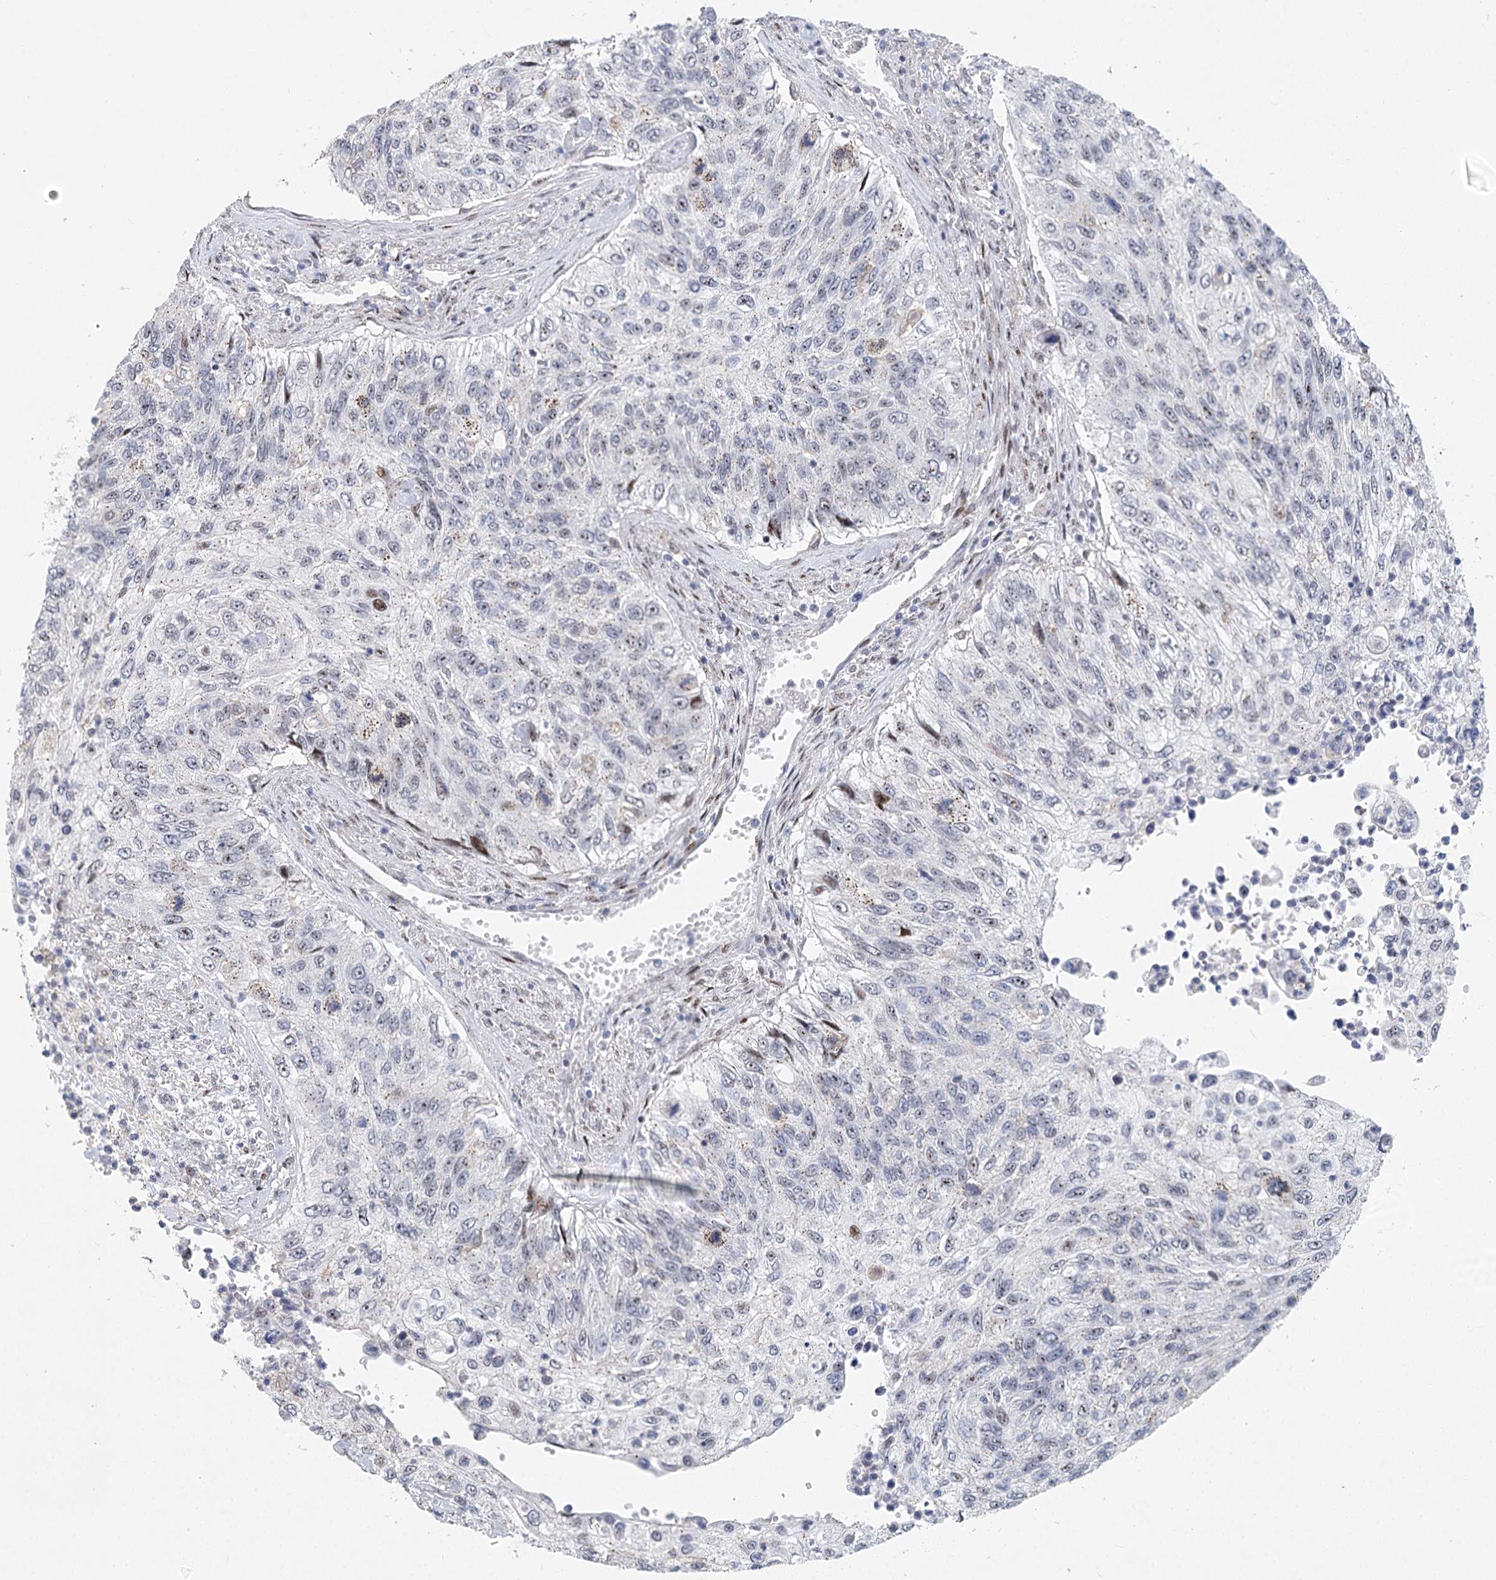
{"staining": {"intensity": "moderate", "quantity": "<25%", "location": "cytoplasmic/membranous,nuclear"}, "tissue": "urothelial cancer", "cell_type": "Tumor cells", "image_type": "cancer", "snomed": [{"axis": "morphology", "description": "Urothelial carcinoma, High grade"}, {"axis": "topography", "description": "Urinary bladder"}], "caption": "Human urothelial carcinoma (high-grade) stained for a protein (brown) reveals moderate cytoplasmic/membranous and nuclear positive staining in about <25% of tumor cells.", "gene": "CAMTA1", "patient": {"sex": "female", "age": 60}}